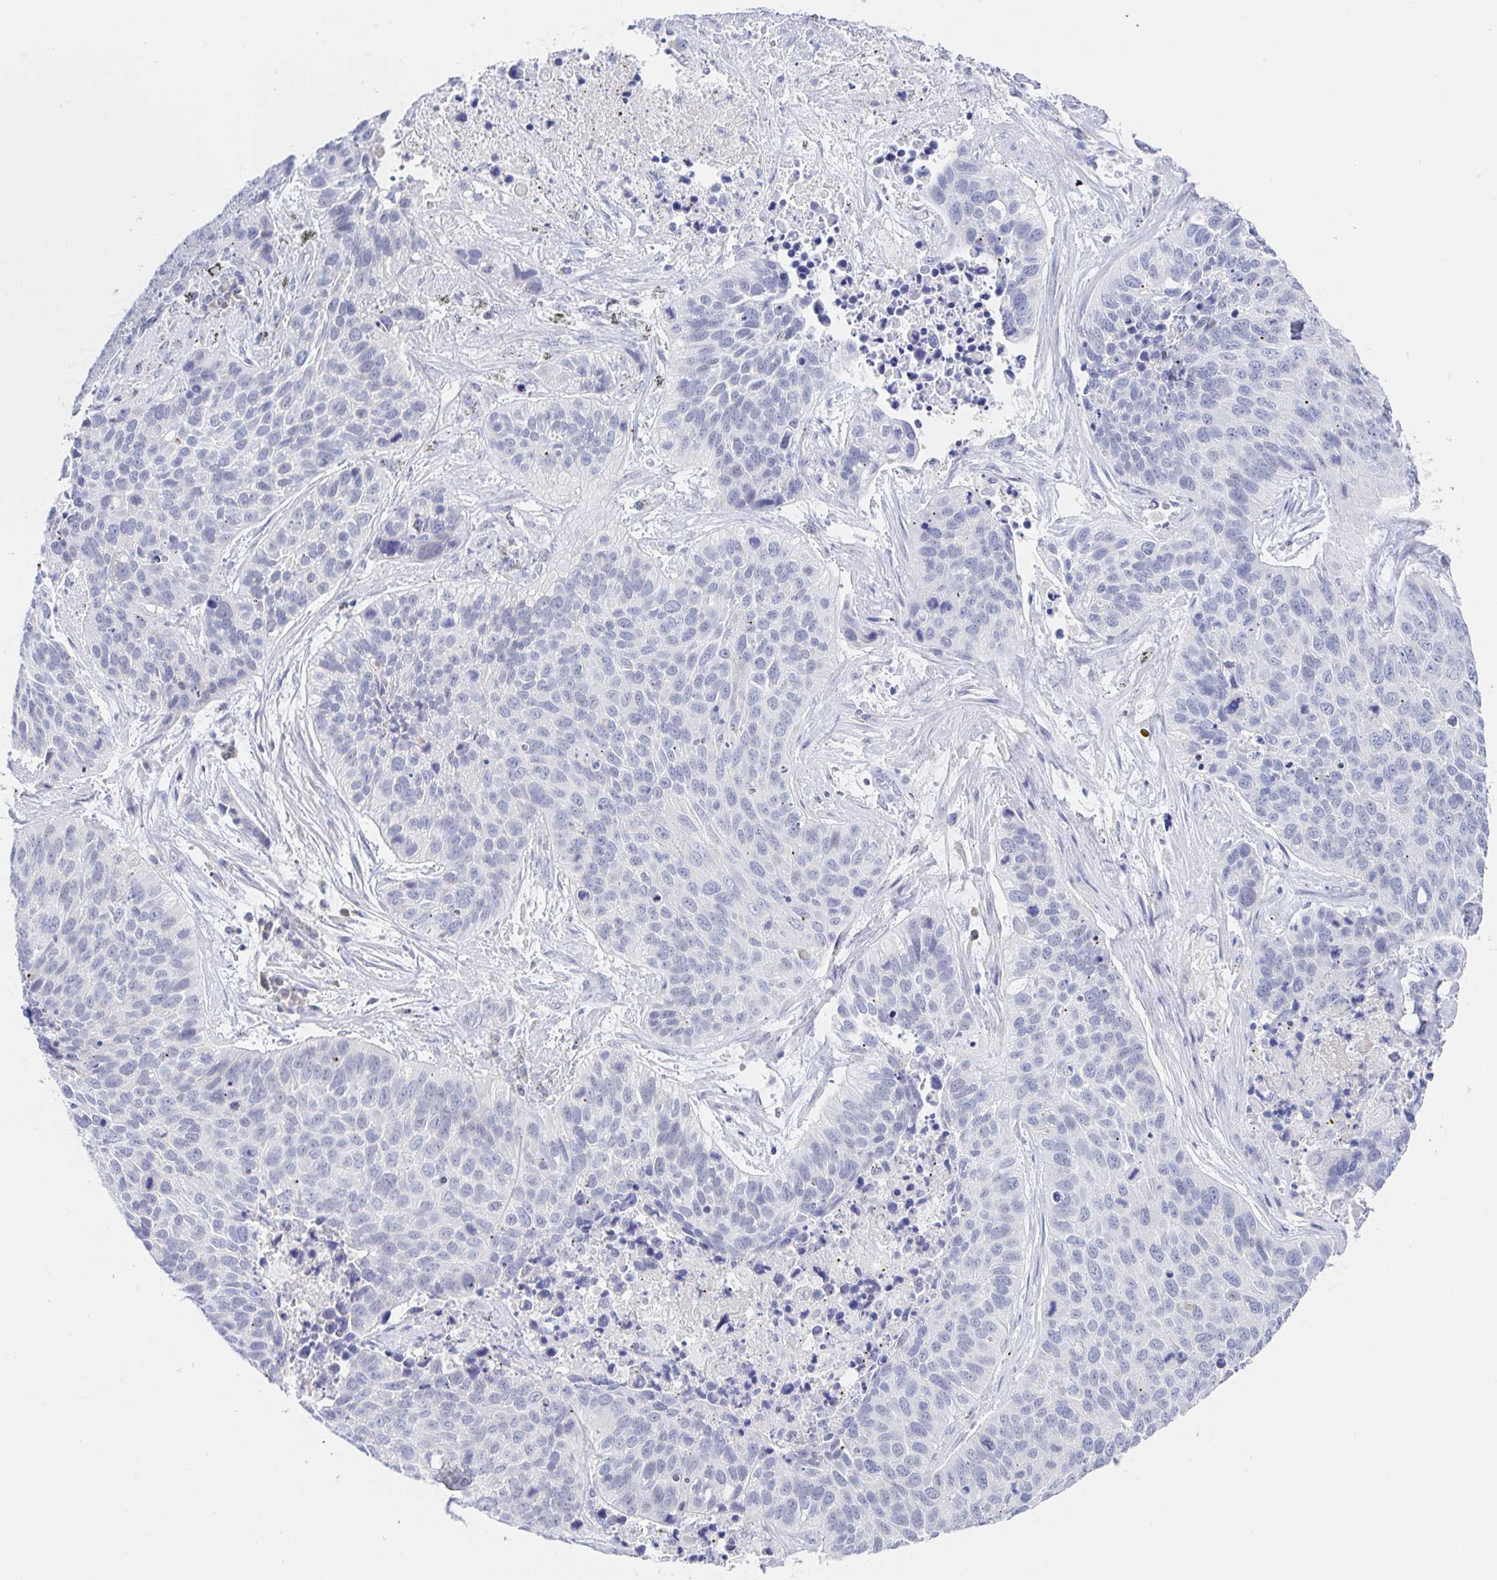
{"staining": {"intensity": "negative", "quantity": "none", "location": "none"}, "tissue": "lung cancer", "cell_type": "Tumor cells", "image_type": "cancer", "snomed": [{"axis": "morphology", "description": "Squamous cell carcinoma, NOS"}, {"axis": "topography", "description": "Lung"}], "caption": "A histopathology image of human lung squamous cell carcinoma is negative for staining in tumor cells.", "gene": "SIAH3", "patient": {"sex": "male", "age": 62}}